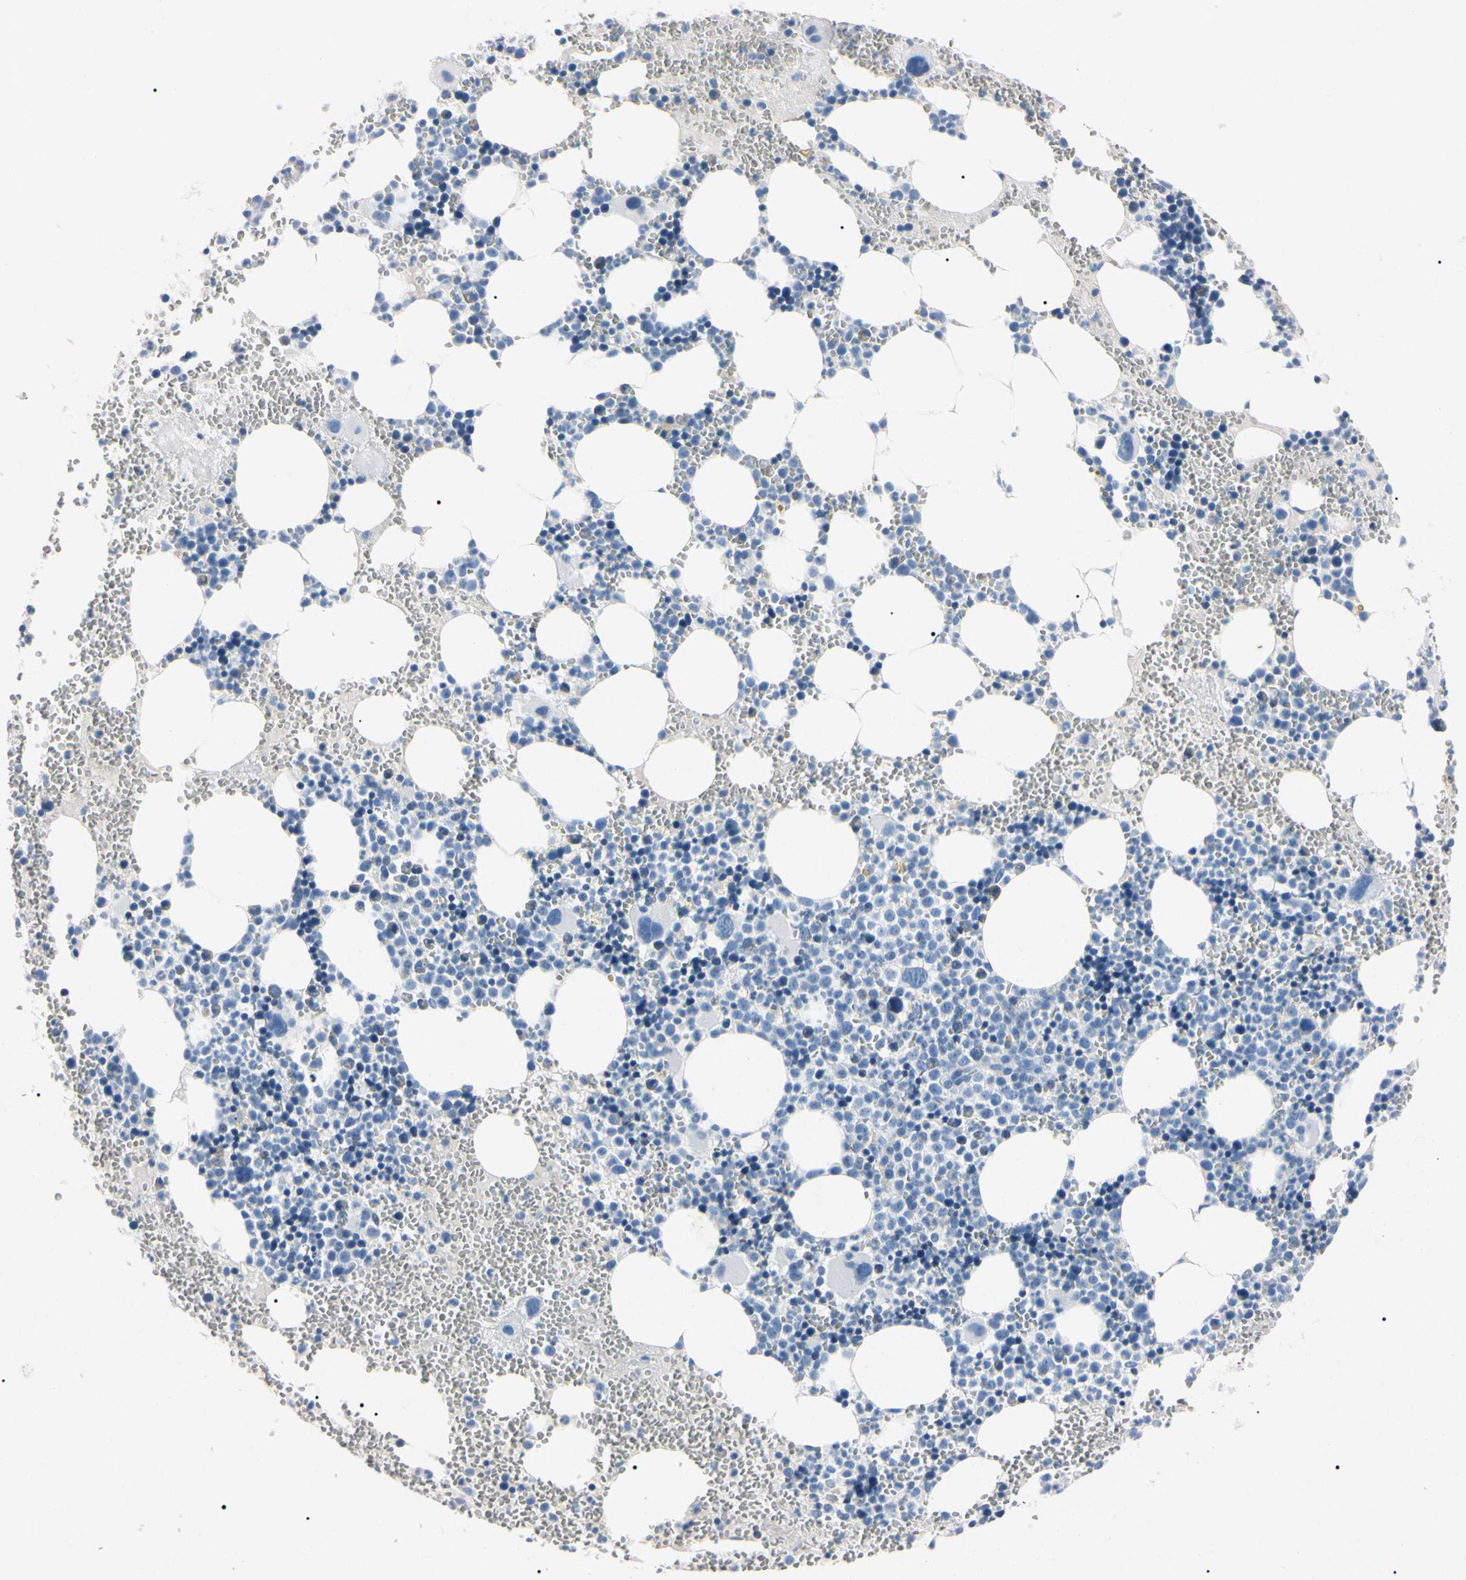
{"staining": {"intensity": "negative", "quantity": "none", "location": "none"}, "tissue": "bone marrow", "cell_type": "Hematopoietic cells", "image_type": "normal", "snomed": [{"axis": "morphology", "description": "Normal tissue, NOS"}, {"axis": "morphology", "description": "Inflammation, NOS"}, {"axis": "topography", "description": "Bone marrow"}], "caption": "Immunohistochemical staining of unremarkable bone marrow reveals no significant expression in hematopoietic cells. The staining was performed using DAB to visualize the protein expression in brown, while the nuclei were stained in blue with hematoxylin (Magnification: 20x).", "gene": "ELN", "patient": {"sex": "female", "age": 76}}